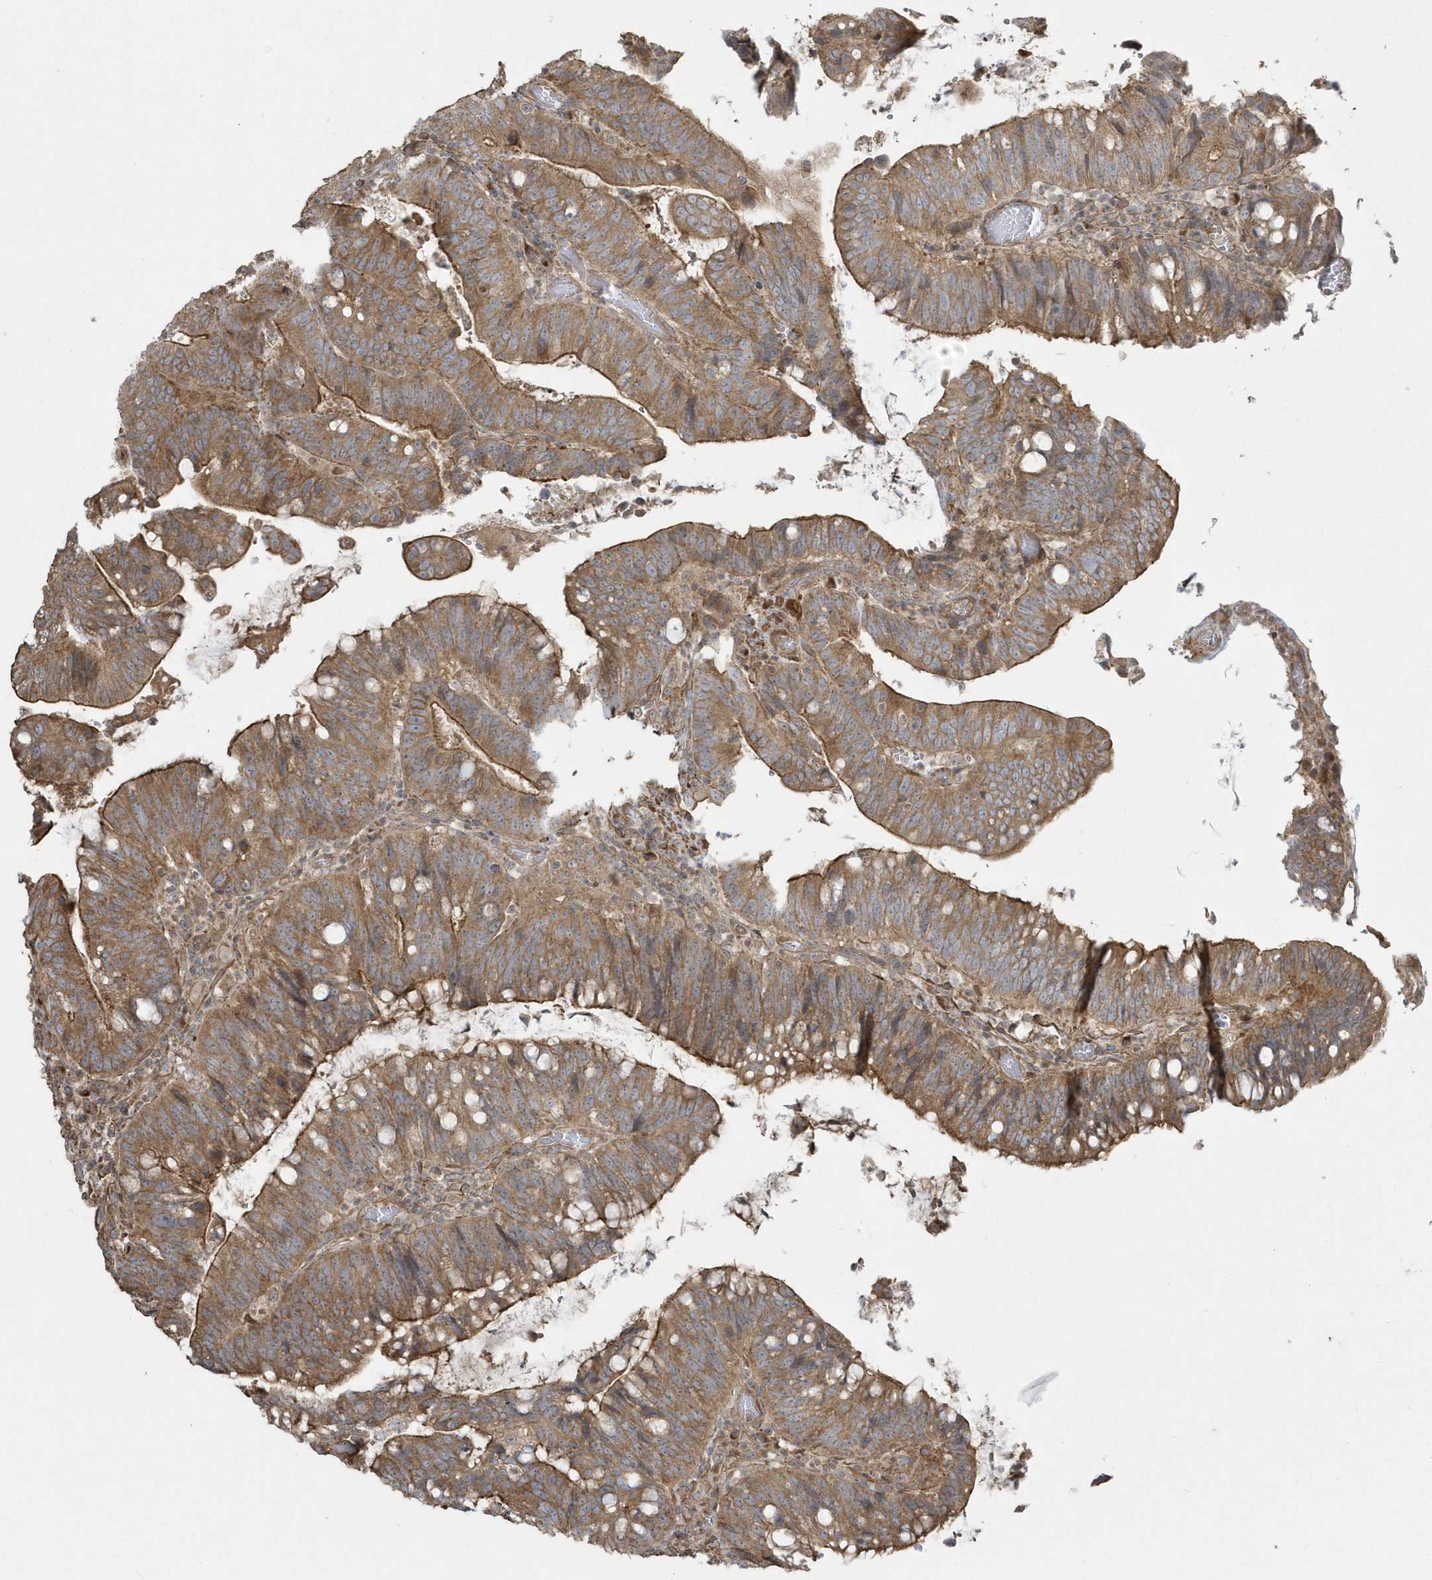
{"staining": {"intensity": "moderate", "quantity": ">75%", "location": "cytoplasmic/membranous"}, "tissue": "colorectal cancer", "cell_type": "Tumor cells", "image_type": "cancer", "snomed": [{"axis": "morphology", "description": "Adenocarcinoma, NOS"}, {"axis": "topography", "description": "Colon"}], "caption": "About >75% of tumor cells in colorectal cancer show moderate cytoplasmic/membranous protein staining as visualized by brown immunohistochemical staining.", "gene": "ARMC8", "patient": {"sex": "female", "age": 66}}